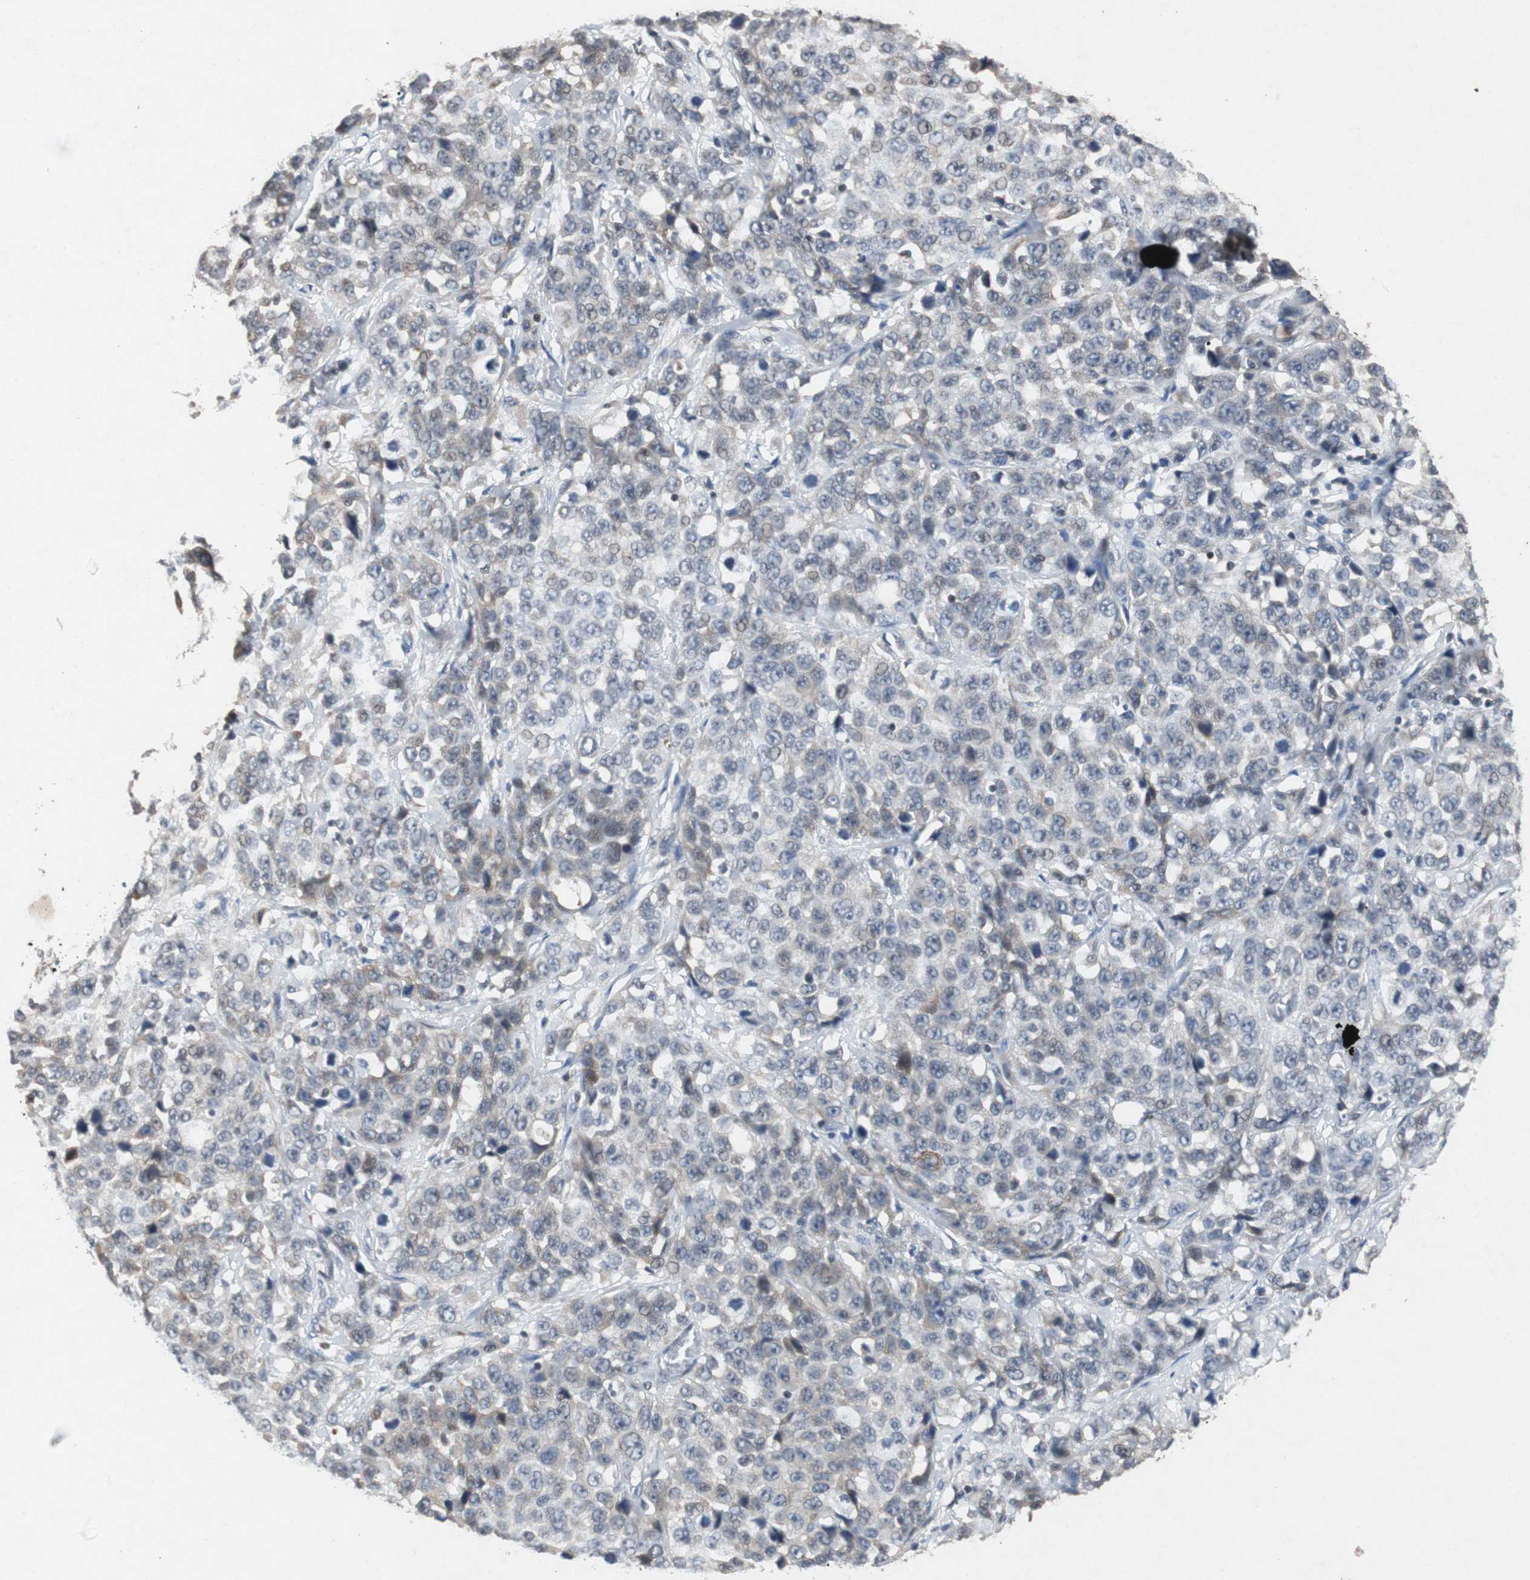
{"staining": {"intensity": "weak", "quantity": "<25%", "location": "cytoplasmic/membranous"}, "tissue": "stomach cancer", "cell_type": "Tumor cells", "image_type": "cancer", "snomed": [{"axis": "morphology", "description": "Normal tissue, NOS"}, {"axis": "morphology", "description": "Adenocarcinoma, NOS"}, {"axis": "topography", "description": "Stomach"}], "caption": "Immunohistochemistry of adenocarcinoma (stomach) demonstrates no positivity in tumor cells.", "gene": "TP63", "patient": {"sex": "male", "age": 48}}